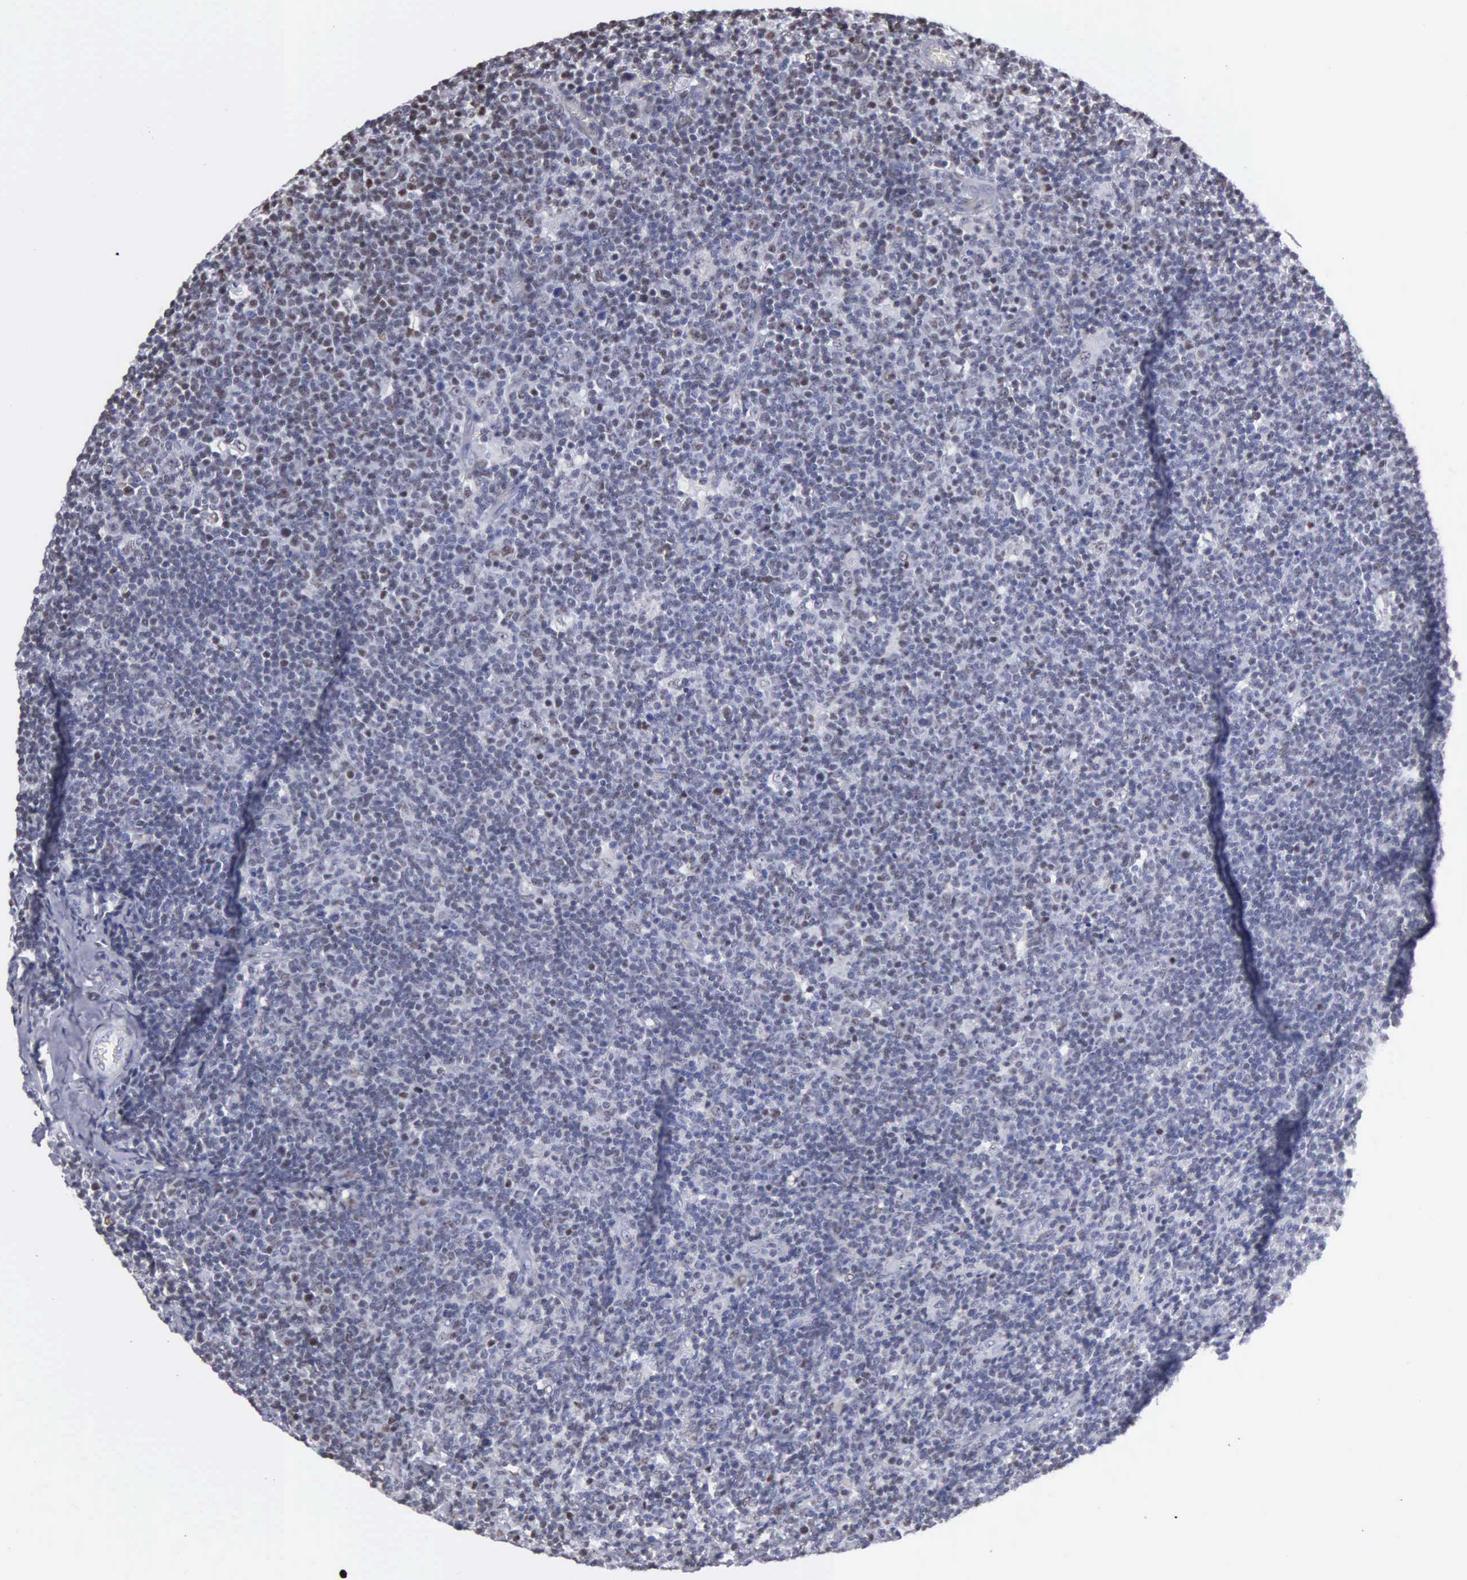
{"staining": {"intensity": "weak", "quantity": "<25%", "location": "nuclear"}, "tissue": "lymphoma", "cell_type": "Tumor cells", "image_type": "cancer", "snomed": [{"axis": "morphology", "description": "Malignant lymphoma, non-Hodgkin's type, Low grade"}, {"axis": "topography", "description": "Lymph node"}], "caption": "DAB (3,3'-diaminobenzidine) immunohistochemical staining of lymphoma demonstrates no significant expression in tumor cells.", "gene": "CCNG1", "patient": {"sex": "male", "age": 74}}